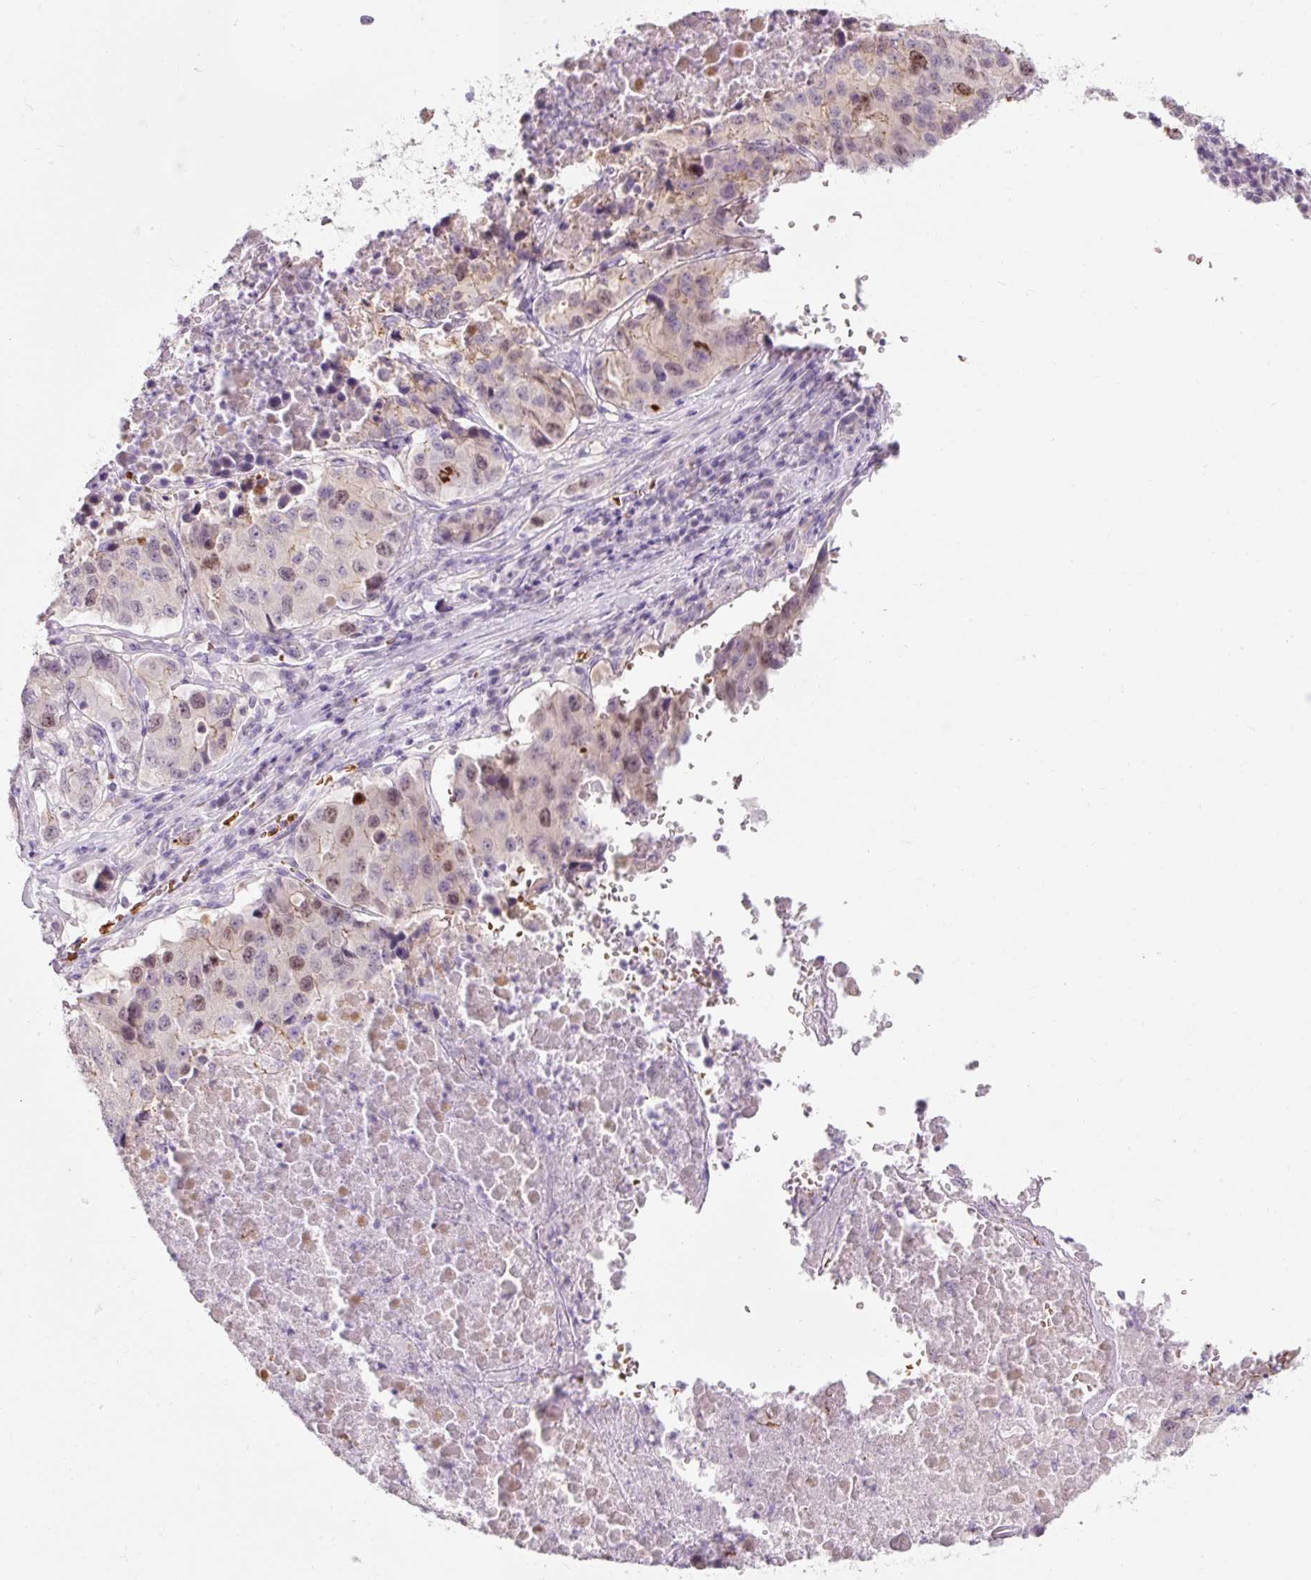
{"staining": {"intensity": "moderate", "quantity": "25%-75%", "location": "nuclear"}, "tissue": "stomach cancer", "cell_type": "Tumor cells", "image_type": "cancer", "snomed": [{"axis": "morphology", "description": "Adenocarcinoma, NOS"}, {"axis": "topography", "description": "Stomach"}], "caption": "IHC histopathology image of stomach cancer stained for a protein (brown), which demonstrates medium levels of moderate nuclear expression in about 25%-75% of tumor cells.", "gene": "DHRS11", "patient": {"sex": "male", "age": 71}}